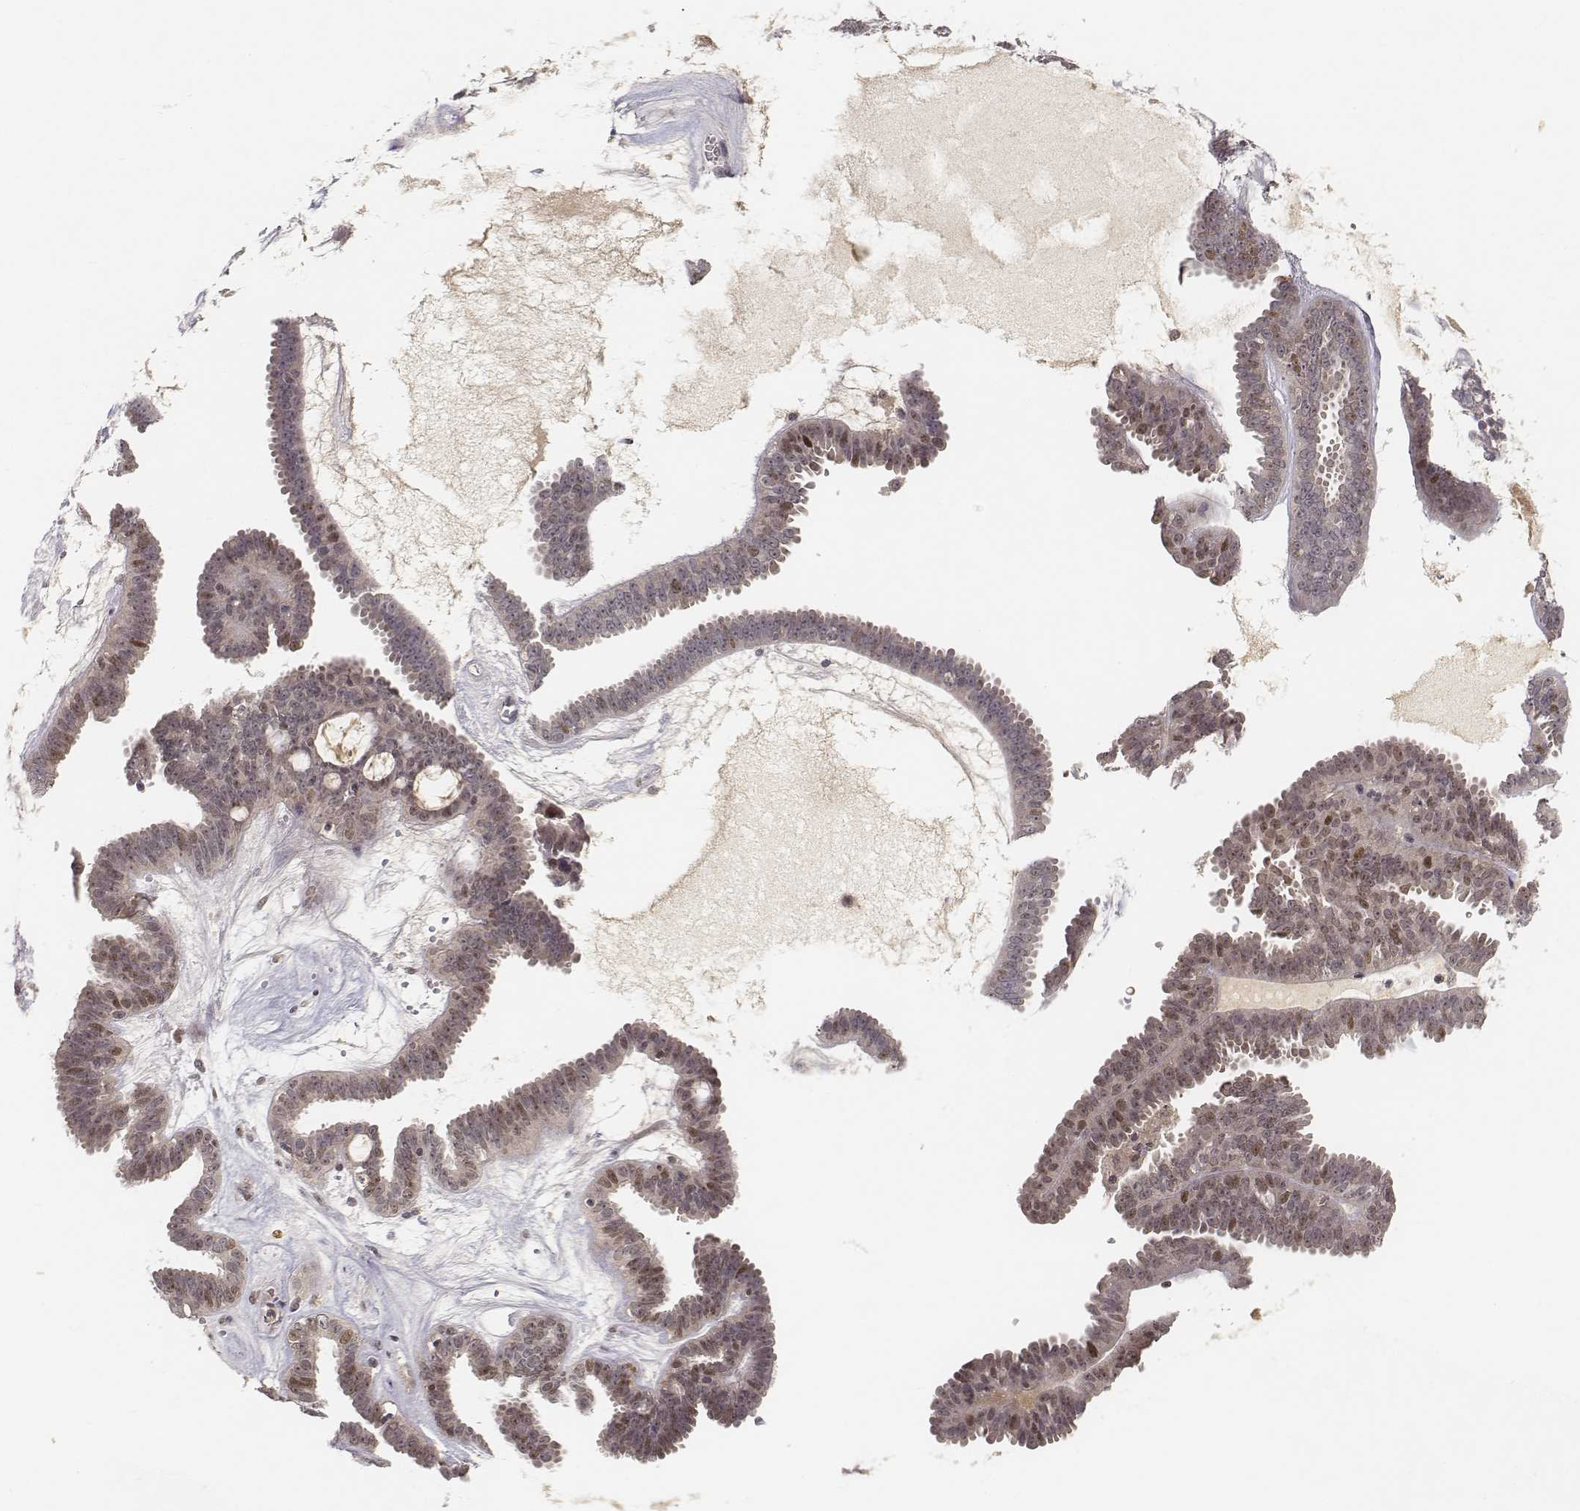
{"staining": {"intensity": "moderate", "quantity": "<25%", "location": "nuclear"}, "tissue": "ovarian cancer", "cell_type": "Tumor cells", "image_type": "cancer", "snomed": [{"axis": "morphology", "description": "Cystadenocarcinoma, serous, NOS"}, {"axis": "topography", "description": "Ovary"}], "caption": "Brown immunohistochemical staining in ovarian serous cystadenocarcinoma displays moderate nuclear positivity in approximately <25% of tumor cells. (DAB (3,3'-diaminobenzidine) IHC, brown staining for protein, blue staining for nuclei).", "gene": "FANCD2", "patient": {"sex": "female", "age": 71}}